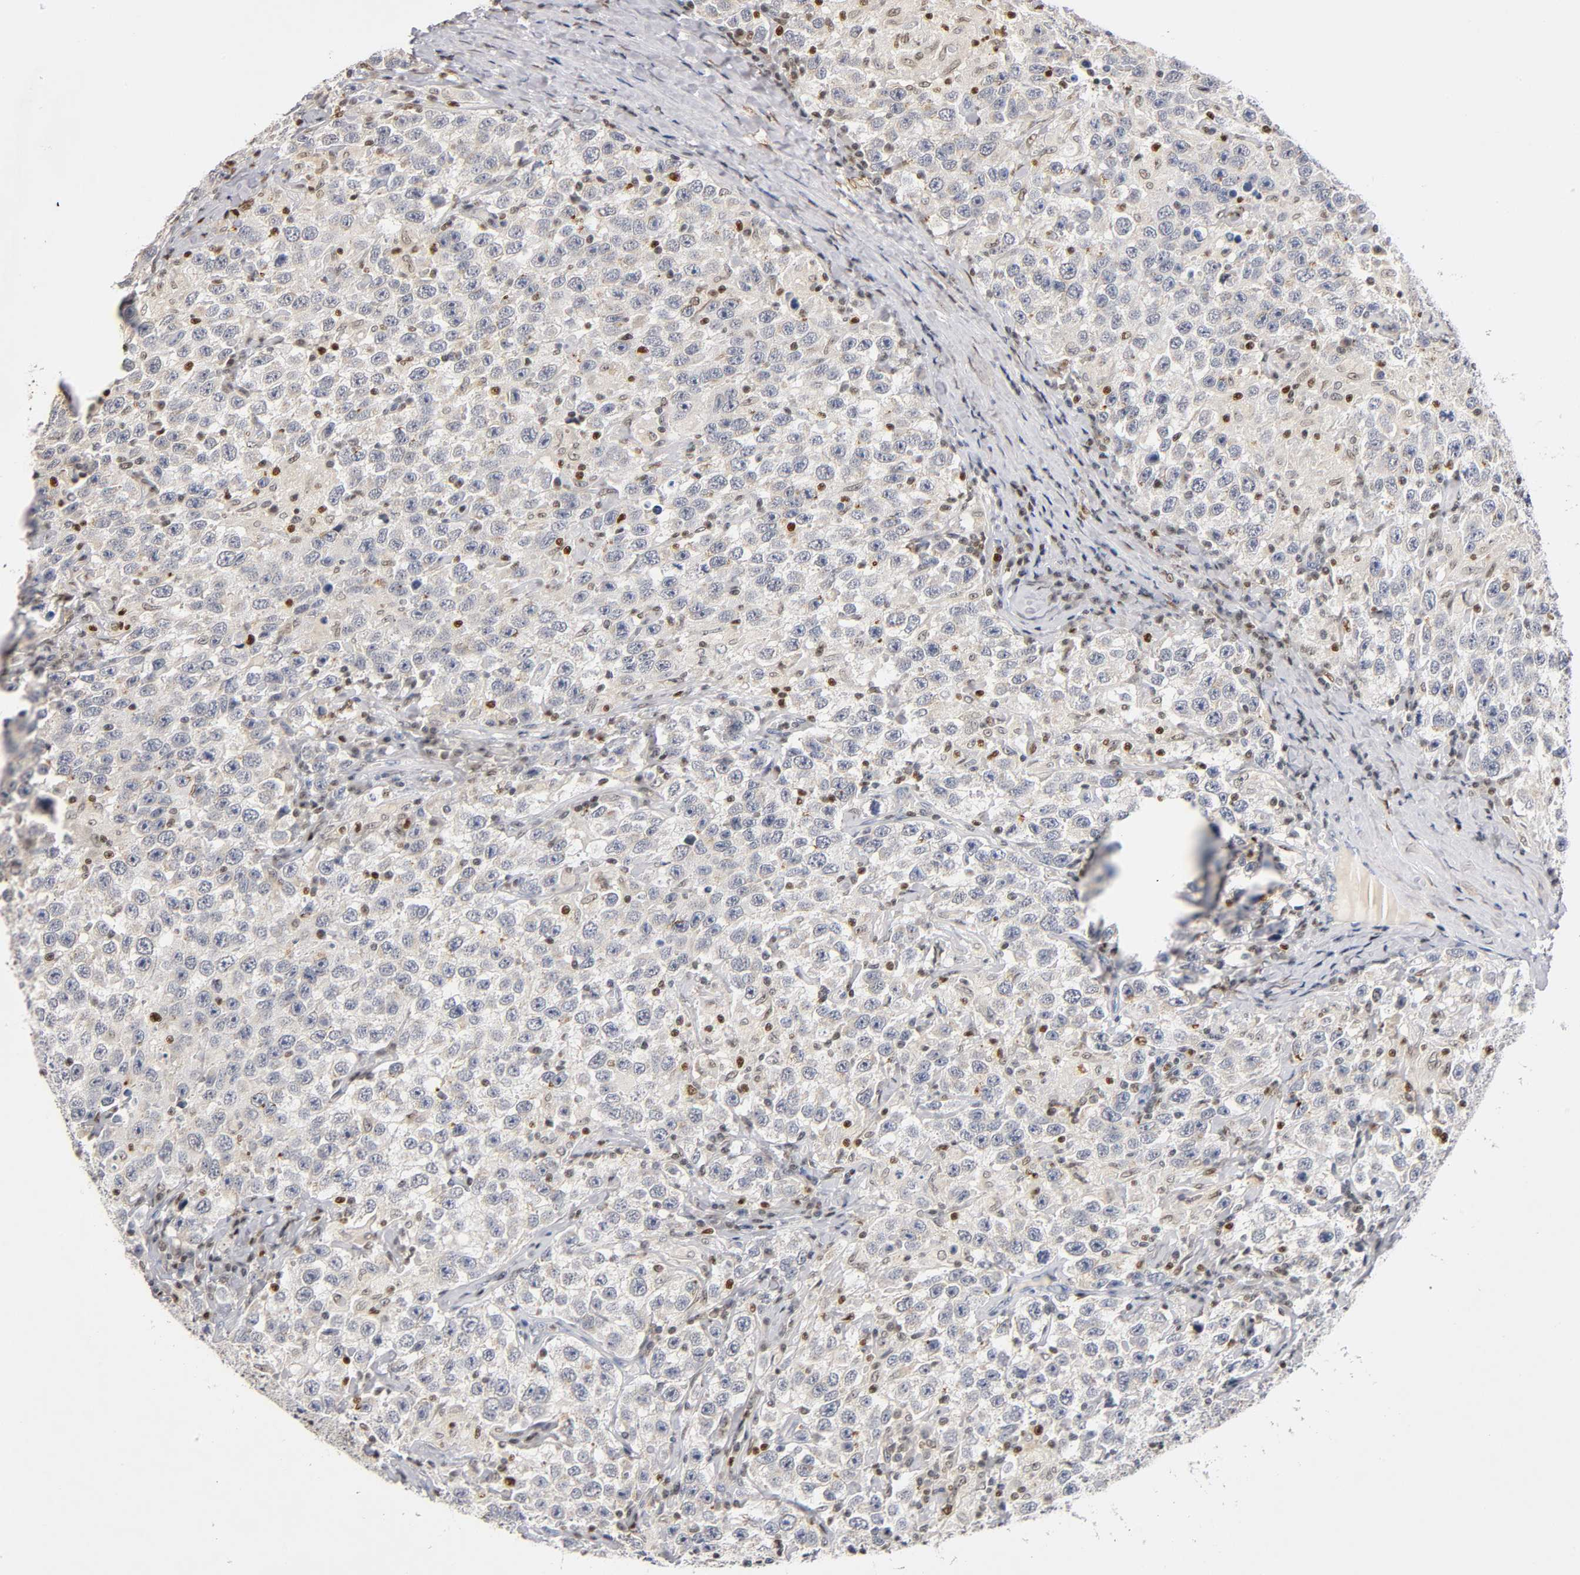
{"staining": {"intensity": "weak", "quantity": "25%-75%", "location": "cytoplasmic/membranous"}, "tissue": "testis cancer", "cell_type": "Tumor cells", "image_type": "cancer", "snomed": [{"axis": "morphology", "description": "Seminoma, NOS"}, {"axis": "topography", "description": "Testis"}], "caption": "High-magnification brightfield microscopy of testis cancer (seminoma) stained with DAB (brown) and counterstained with hematoxylin (blue). tumor cells exhibit weak cytoplasmic/membranous positivity is present in approximately25%-75% of cells.", "gene": "RUNX1", "patient": {"sex": "male", "age": 41}}